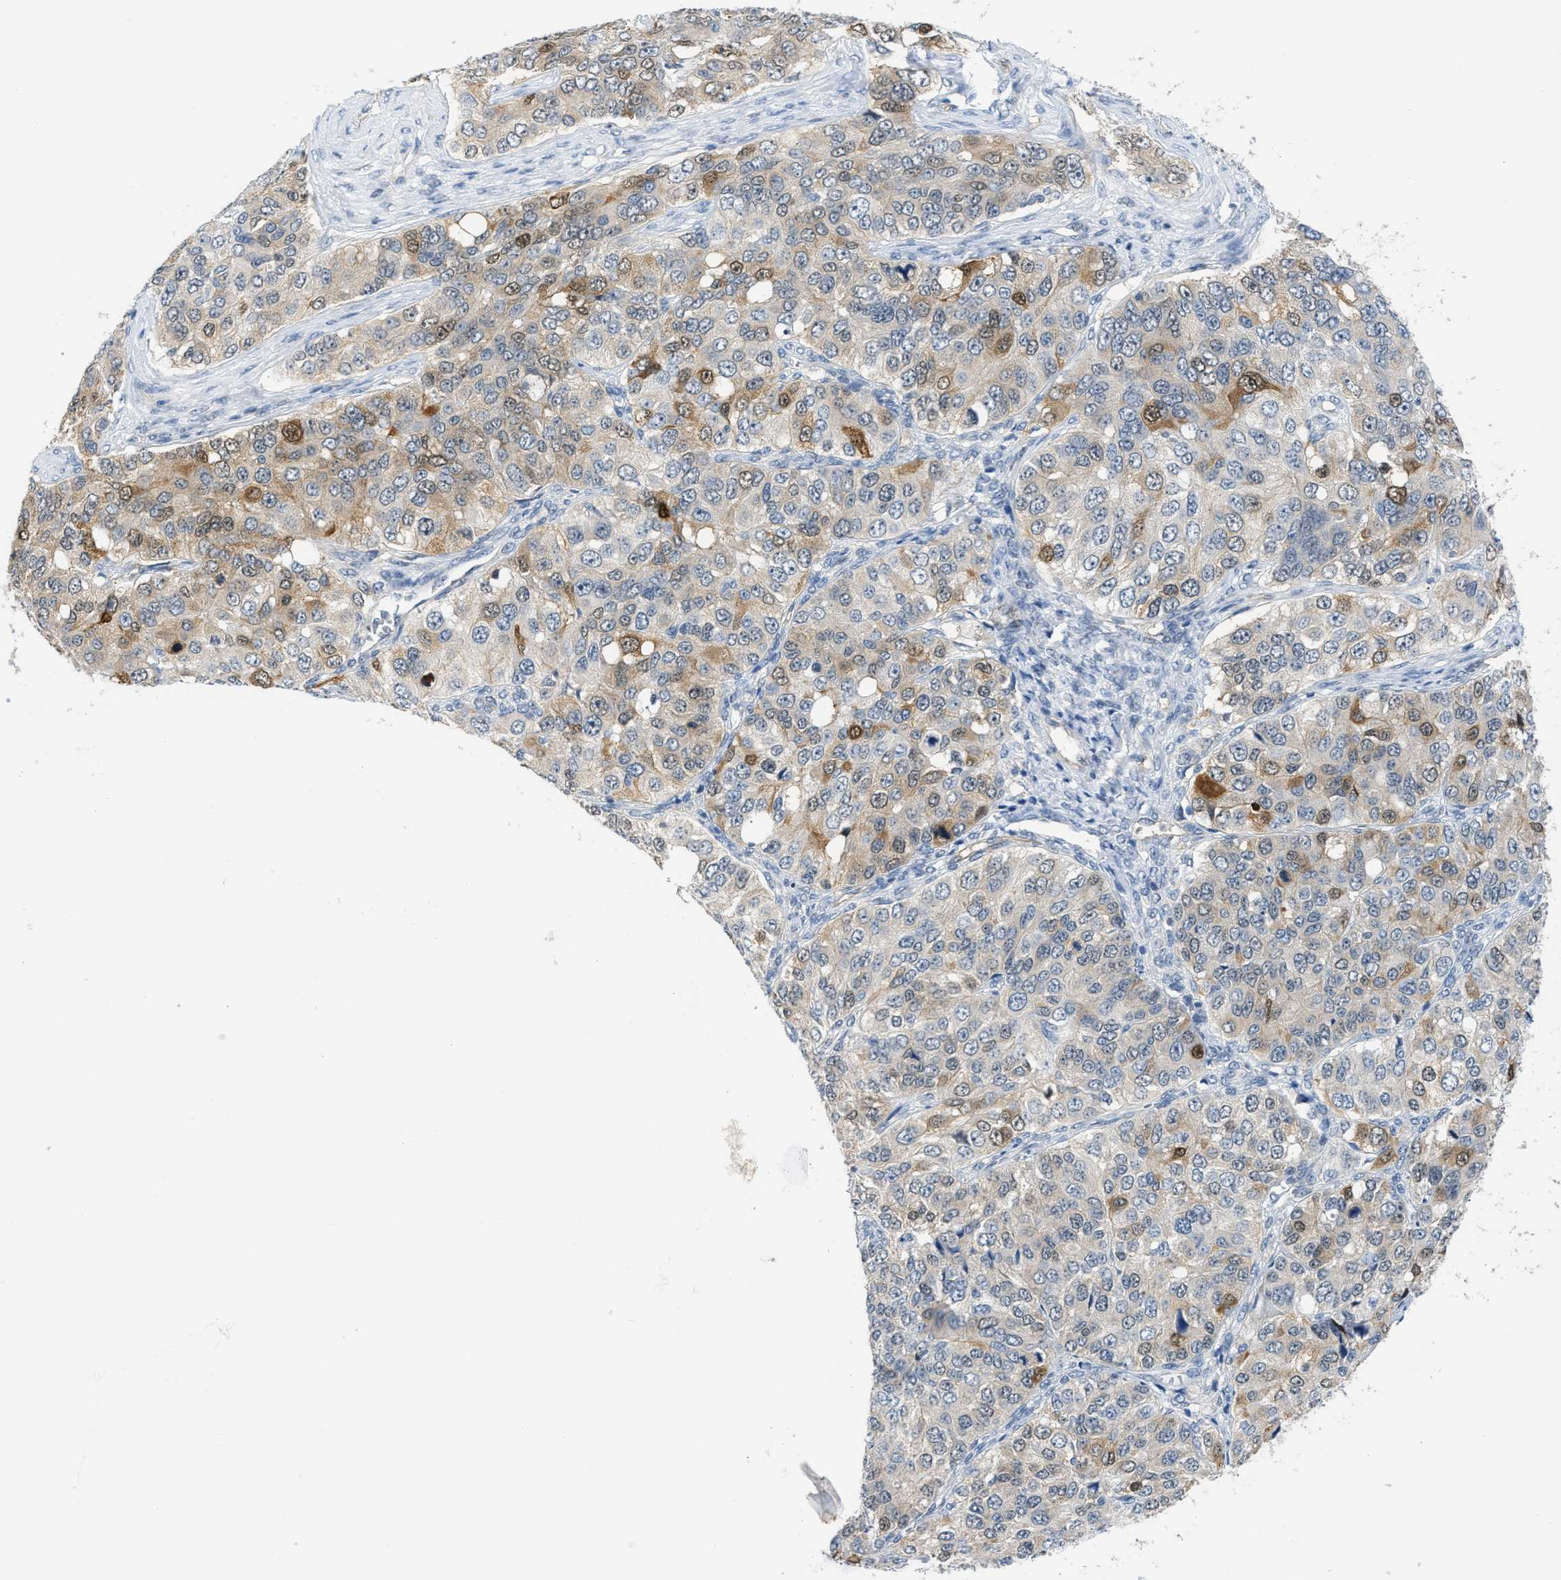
{"staining": {"intensity": "moderate", "quantity": "25%-75%", "location": "cytoplasmic/membranous,nuclear"}, "tissue": "ovarian cancer", "cell_type": "Tumor cells", "image_type": "cancer", "snomed": [{"axis": "morphology", "description": "Carcinoma, endometroid"}, {"axis": "topography", "description": "Ovary"}], "caption": "Ovarian endometroid carcinoma stained with a brown dye shows moderate cytoplasmic/membranous and nuclear positive staining in approximately 25%-75% of tumor cells.", "gene": "PSAT1", "patient": {"sex": "female", "age": 51}}